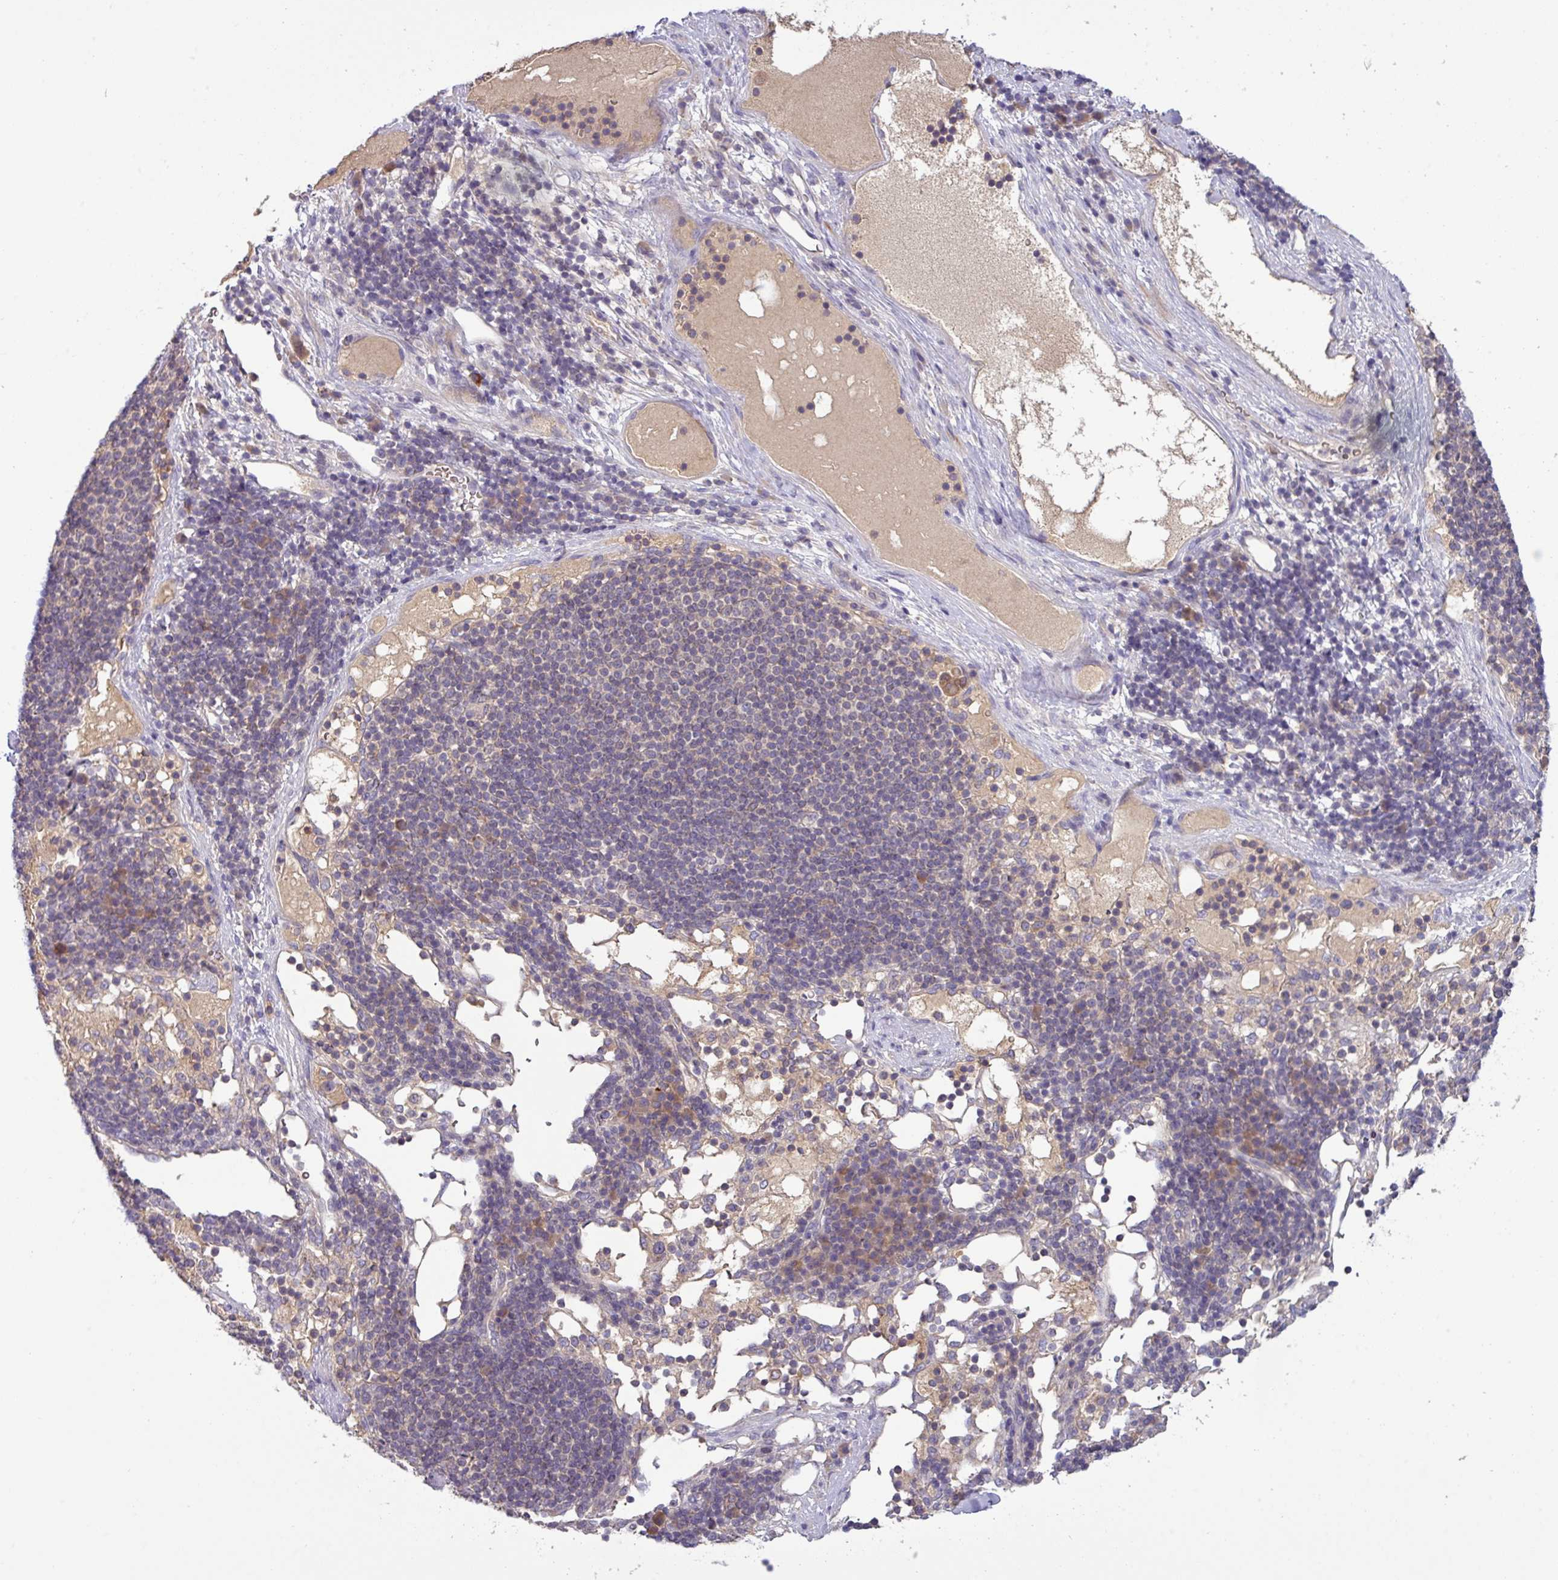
{"staining": {"intensity": "negative", "quantity": "none", "location": "none"}, "tissue": "pancreatic cancer", "cell_type": "Tumor cells", "image_type": "cancer", "snomed": [{"axis": "morphology", "description": "Adenocarcinoma, NOS"}, {"axis": "topography", "description": "Pancreas"}], "caption": "Pancreatic cancer was stained to show a protein in brown. There is no significant positivity in tumor cells. (DAB (3,3'-diaminobenzidine) immunohistochemistry, high magnification).", "gene": "TMEM62", "patient": {"sex": "female", "age": 63}}